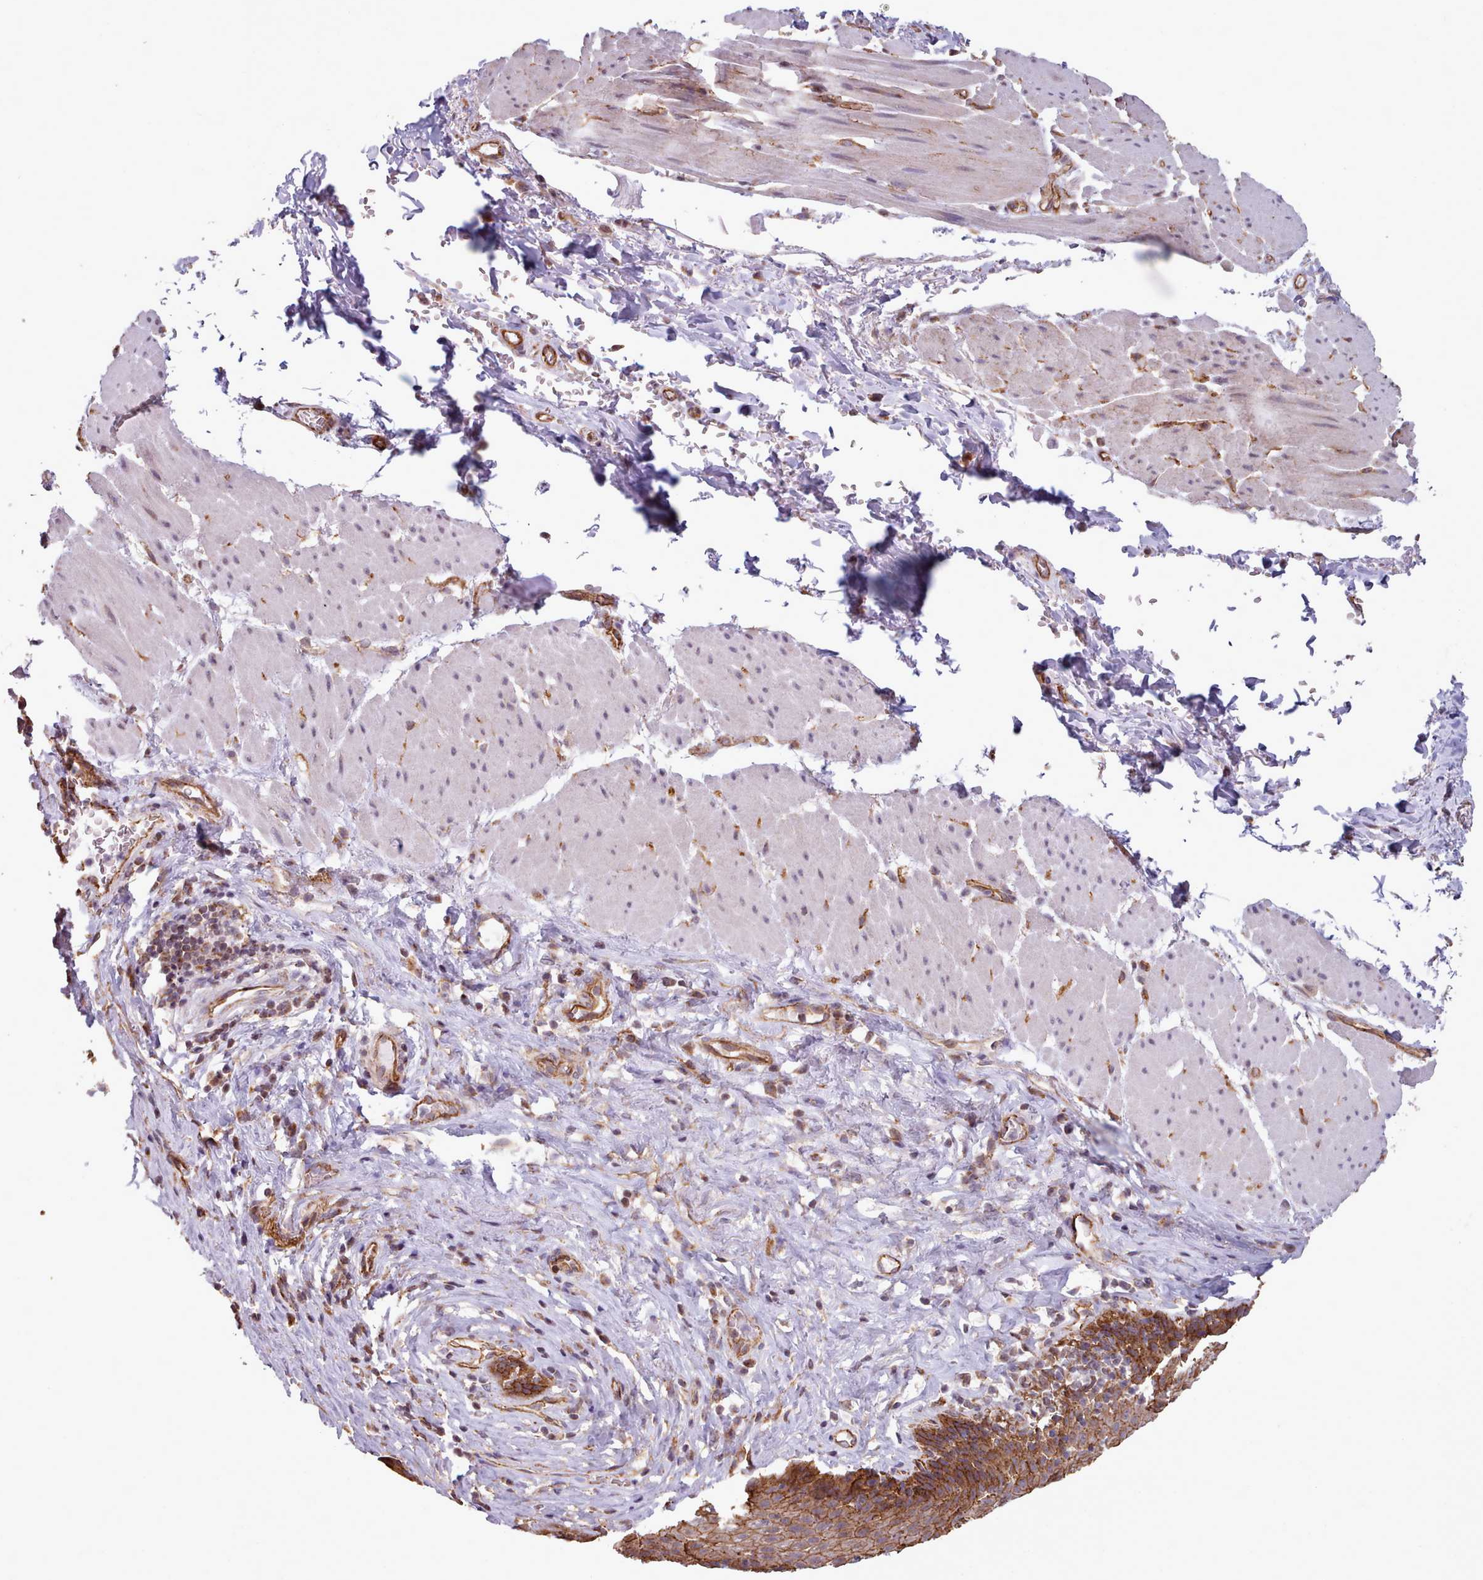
{"staining": {"intensity": "strong", "quantity": ">75%", "location": "cytoplasmic/membranous"}, "tissue": "esophagus", "cell_type": "Squamous epithelial cells", "image_type": "normal", "snomed": [{"axis": "morphology", "description": "Normal tissue, NOS"}, {"axis": "topography", "description": "Esophagus"}], "caption": "Protein expression analysis of benign esophagus reveals strong cytoplasmic/membranous staining in about >75% of squamous epithelial cells. (Brightfield microscopy of DAB IHC at high magnification).", "gene": "MRPL46", "patient": {"sex": "female", "age": 66}}